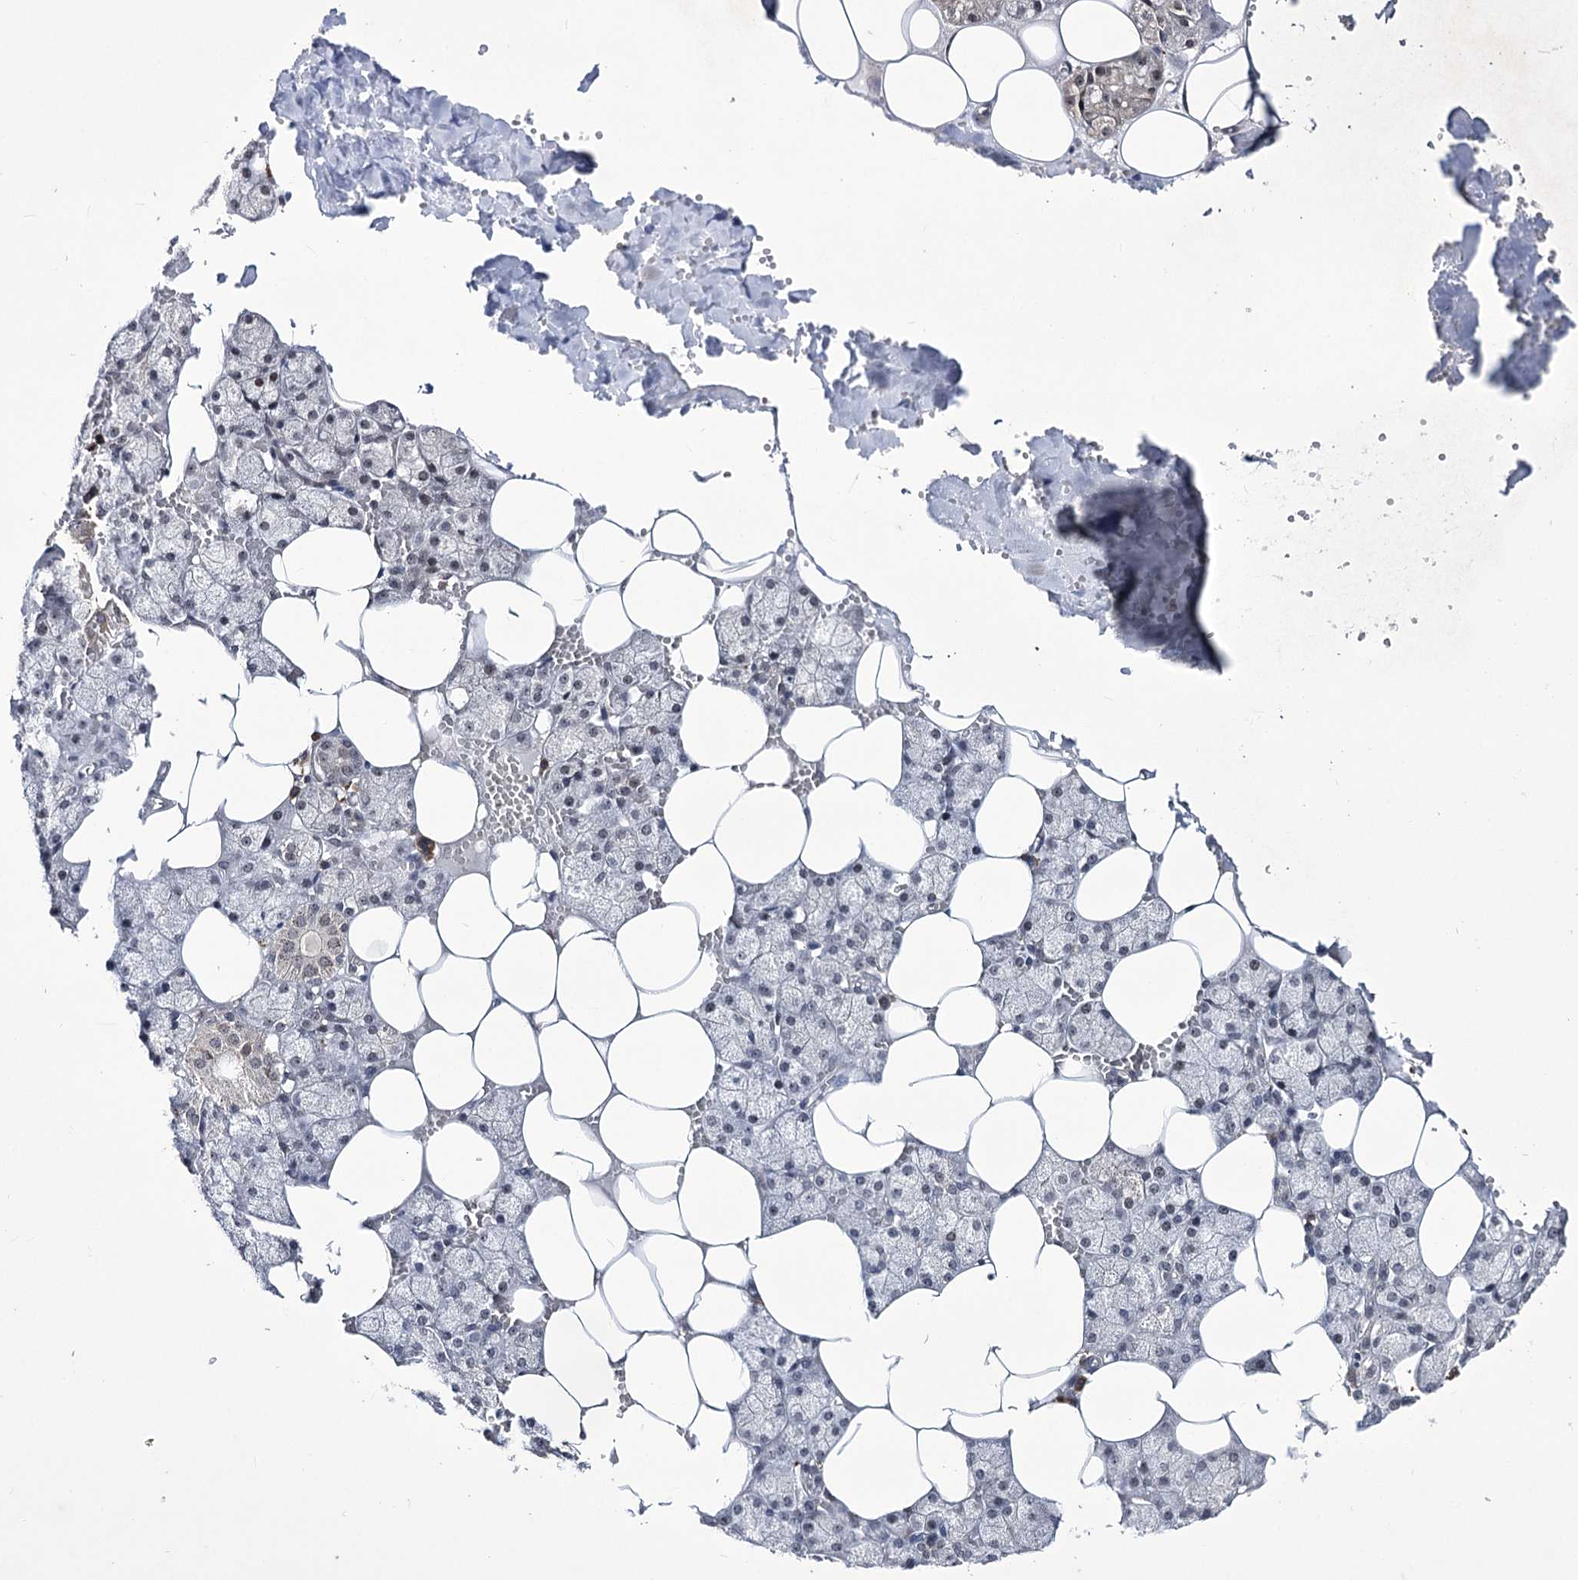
{"staining": {"intensity": "weak", "quantity": "<25%", "location": "nuclear"}, "tissue": "salivary gland", "cell_type": "Glandular cells", "image_type": "normal", "snomed": [{"axis": "morphology", "description": "Normal tissue, NOS"}, {"axis": "topography", "description": "Salivary gland"}], "caption": "There is no significant positivity in glandular cells of salivary gland. Nuclei are stained in blue.", "gene": "VGLL4", "patient": {"sex": "male", "age": 62}}